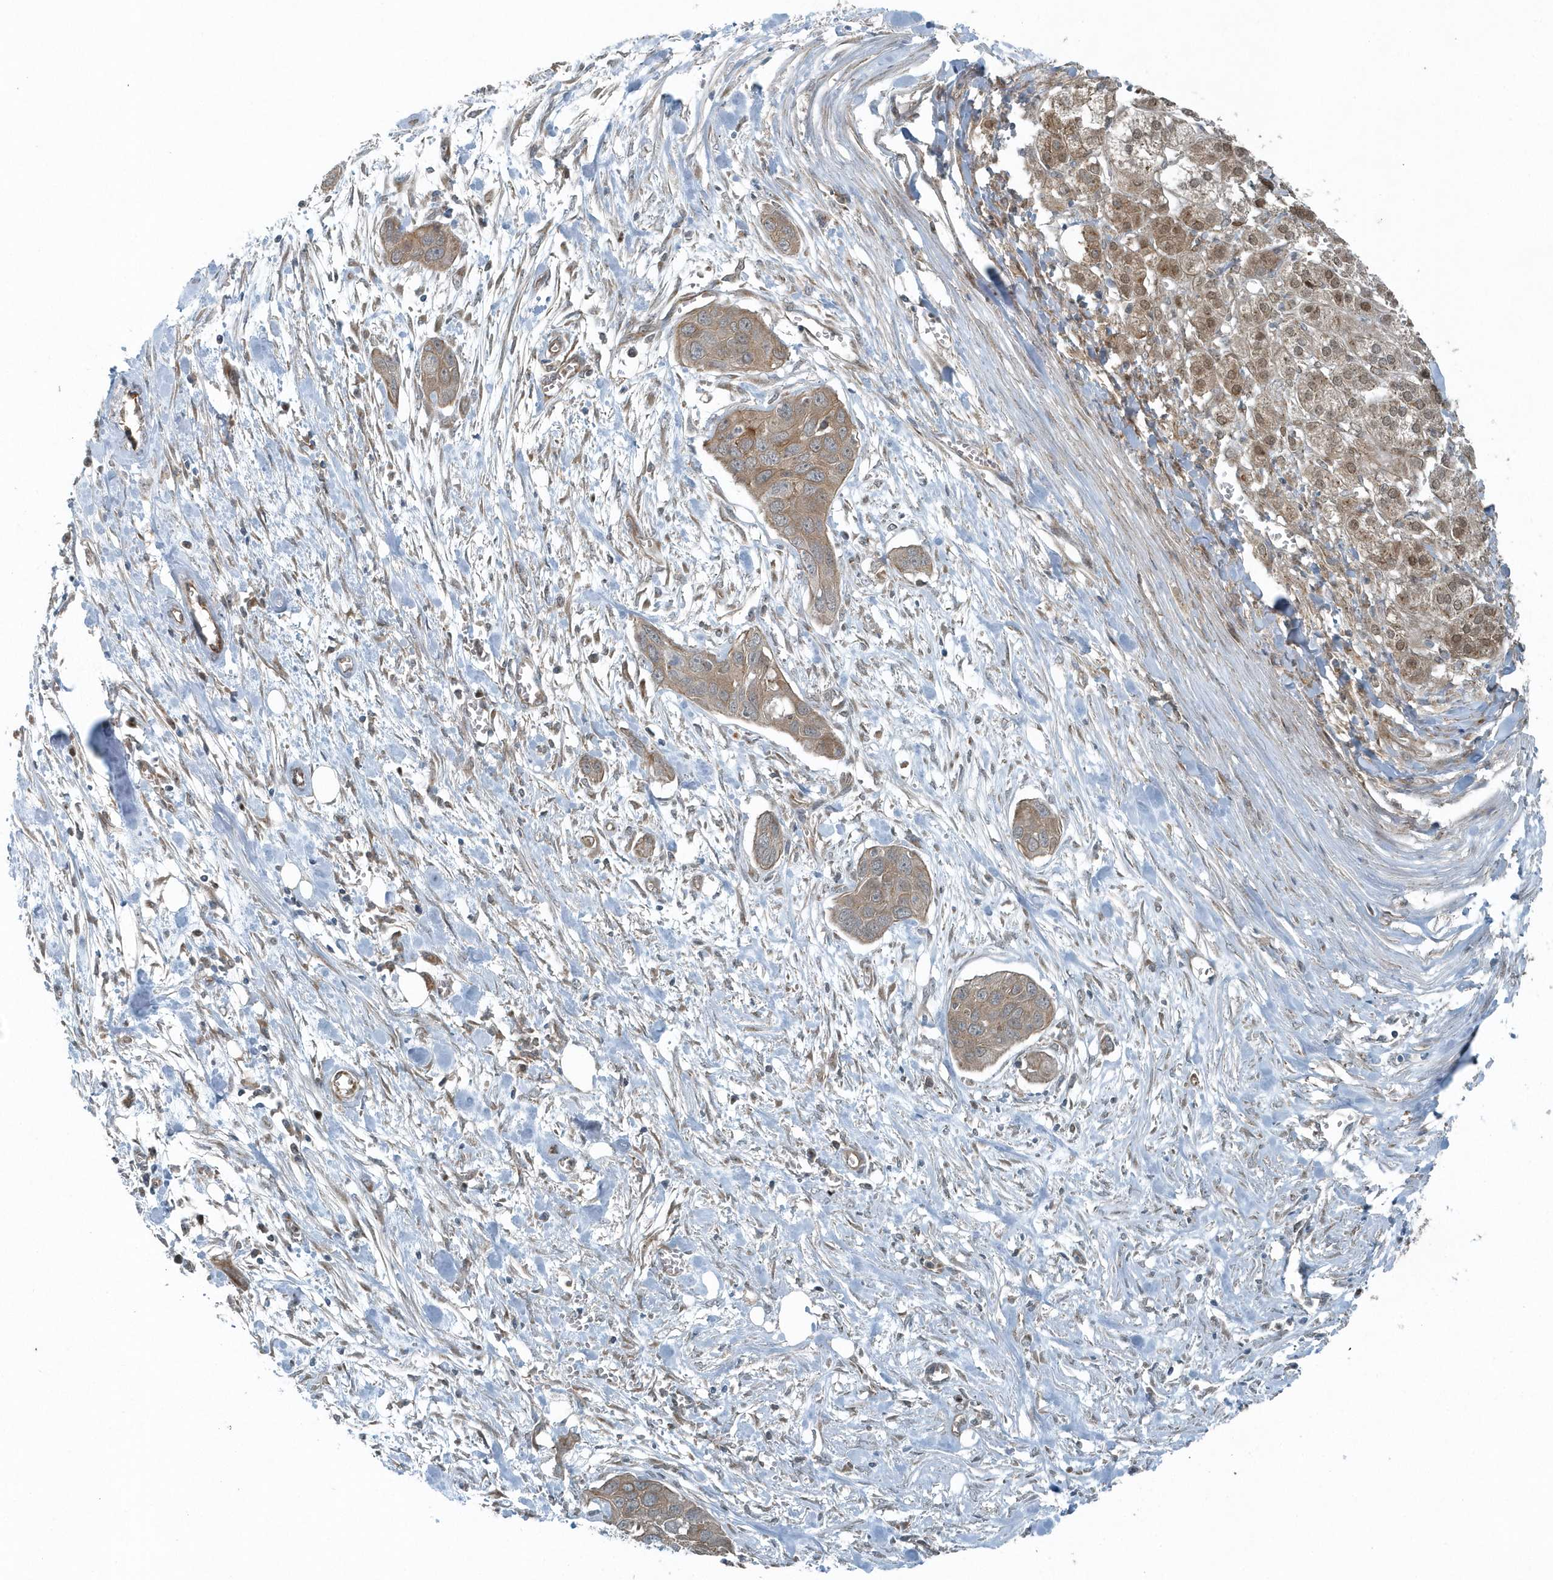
{"staining": {"intensity": "moderate", "quantity": ">75%", "location": "cytoplasmic/membranous"}, "tissue": "pancreatic cancer", "cell_type": "Tumor cells", "image_type": "cancer", "snomed": [{"axis": "morphology", "description": "Adenocarcinoma, NOS"}, {"axis": "topography", "description": "Pancreas"}], "caption": "Brown immunohistochemical staining in human adenocarcinoma (pancreatic) reveals moderate cytoplasmic/membranous positivity in about >75% of tumor cells.", "gene": "GCC2", "patient": {"sex": "female", "age": 60}}